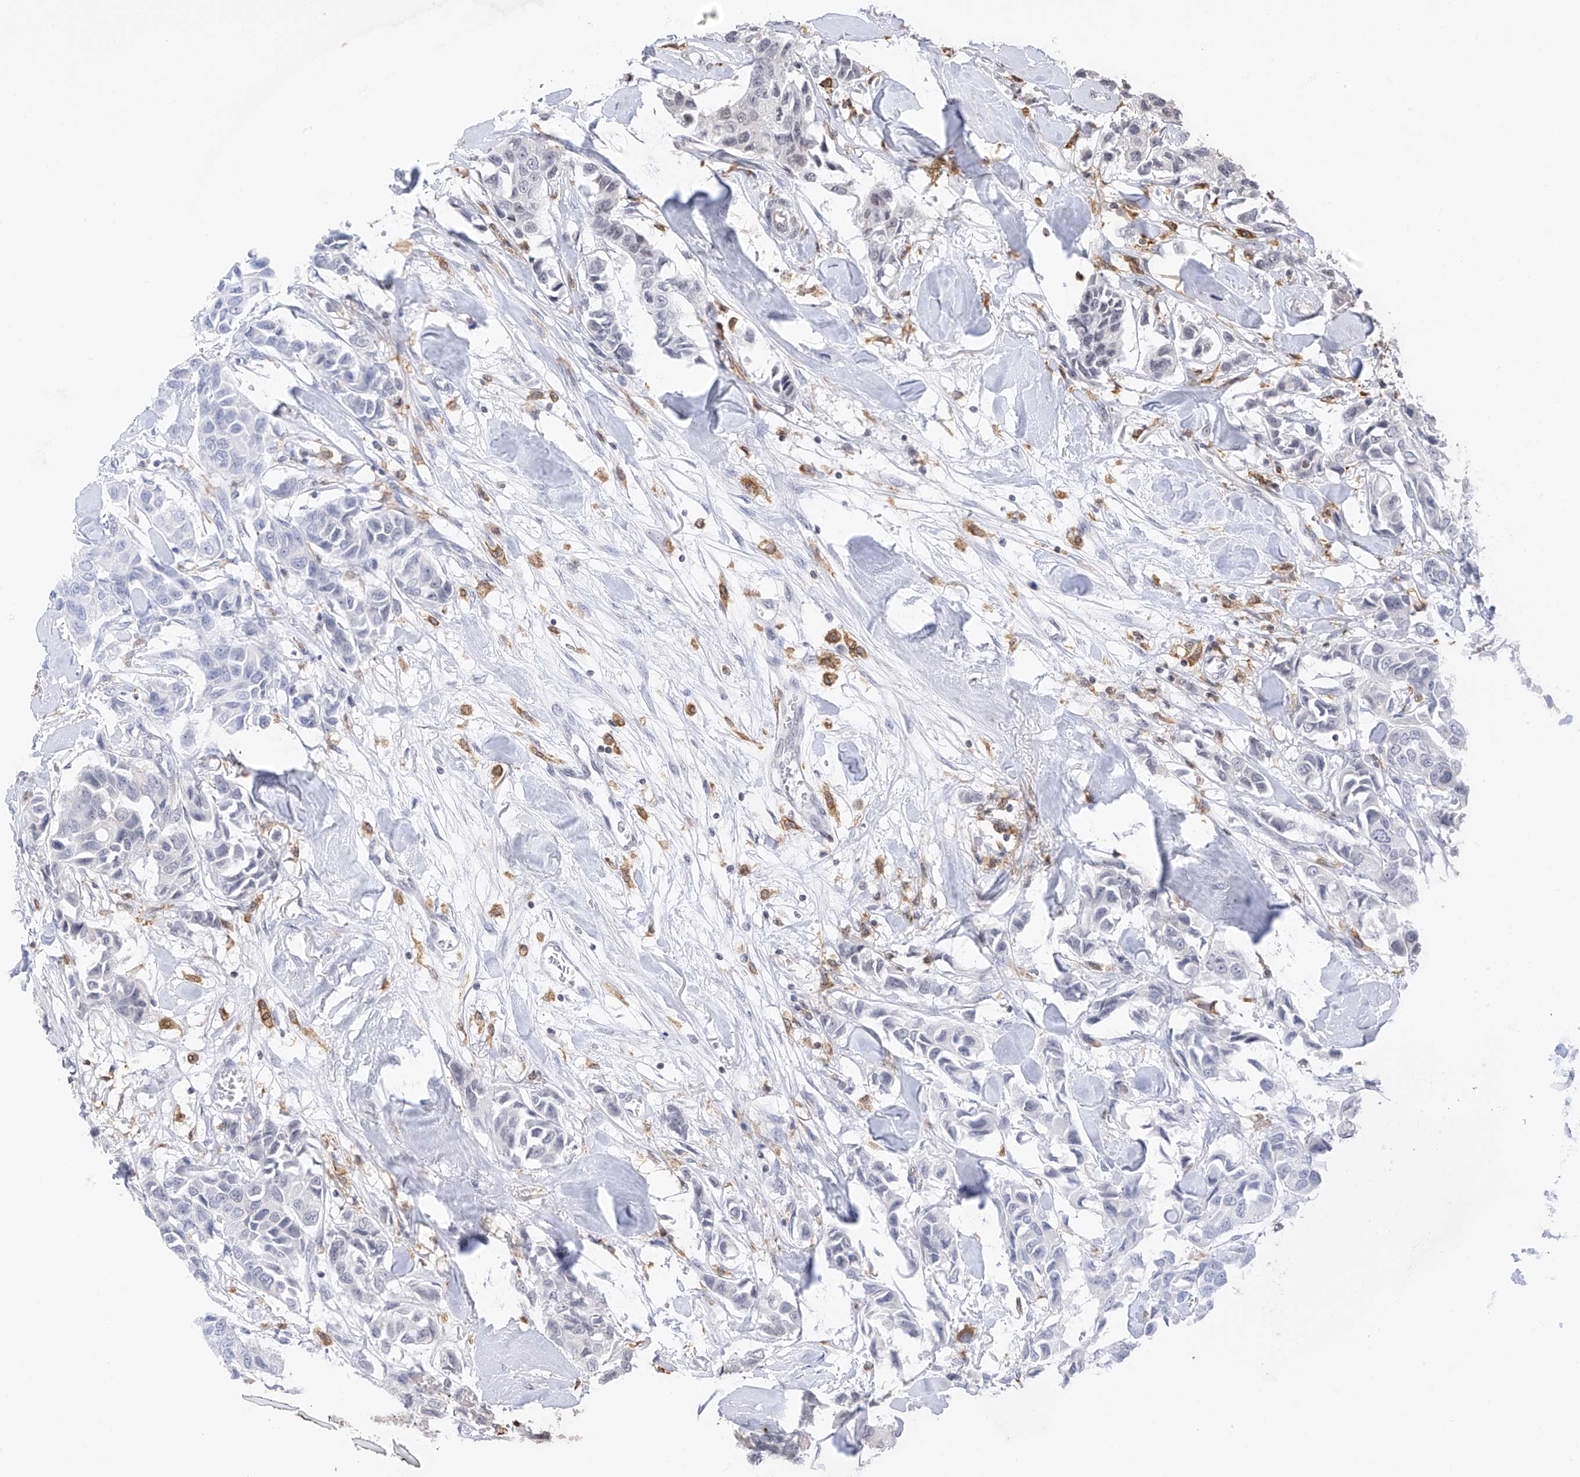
{"staining": {"intensity": "negative", "quantity": "none", "location": "none"}, "tissue": "breast cancer", "cell_type": "Tumor cells", "image_type": "cancer", "snomed": [{"axis": "morphology", "description": "Duct carcinoma"}, {"axis": "topography", "description": "Breast"}], "caption": "IHC micrograph of neoplastic tissue: breast cancer stained with DAB (3,3'-diaminobenzidine) reveals no significant protein positivity in tumor cells.", "gene": "TBXAS1", "patient": {"sex": "female", "age": 80}}